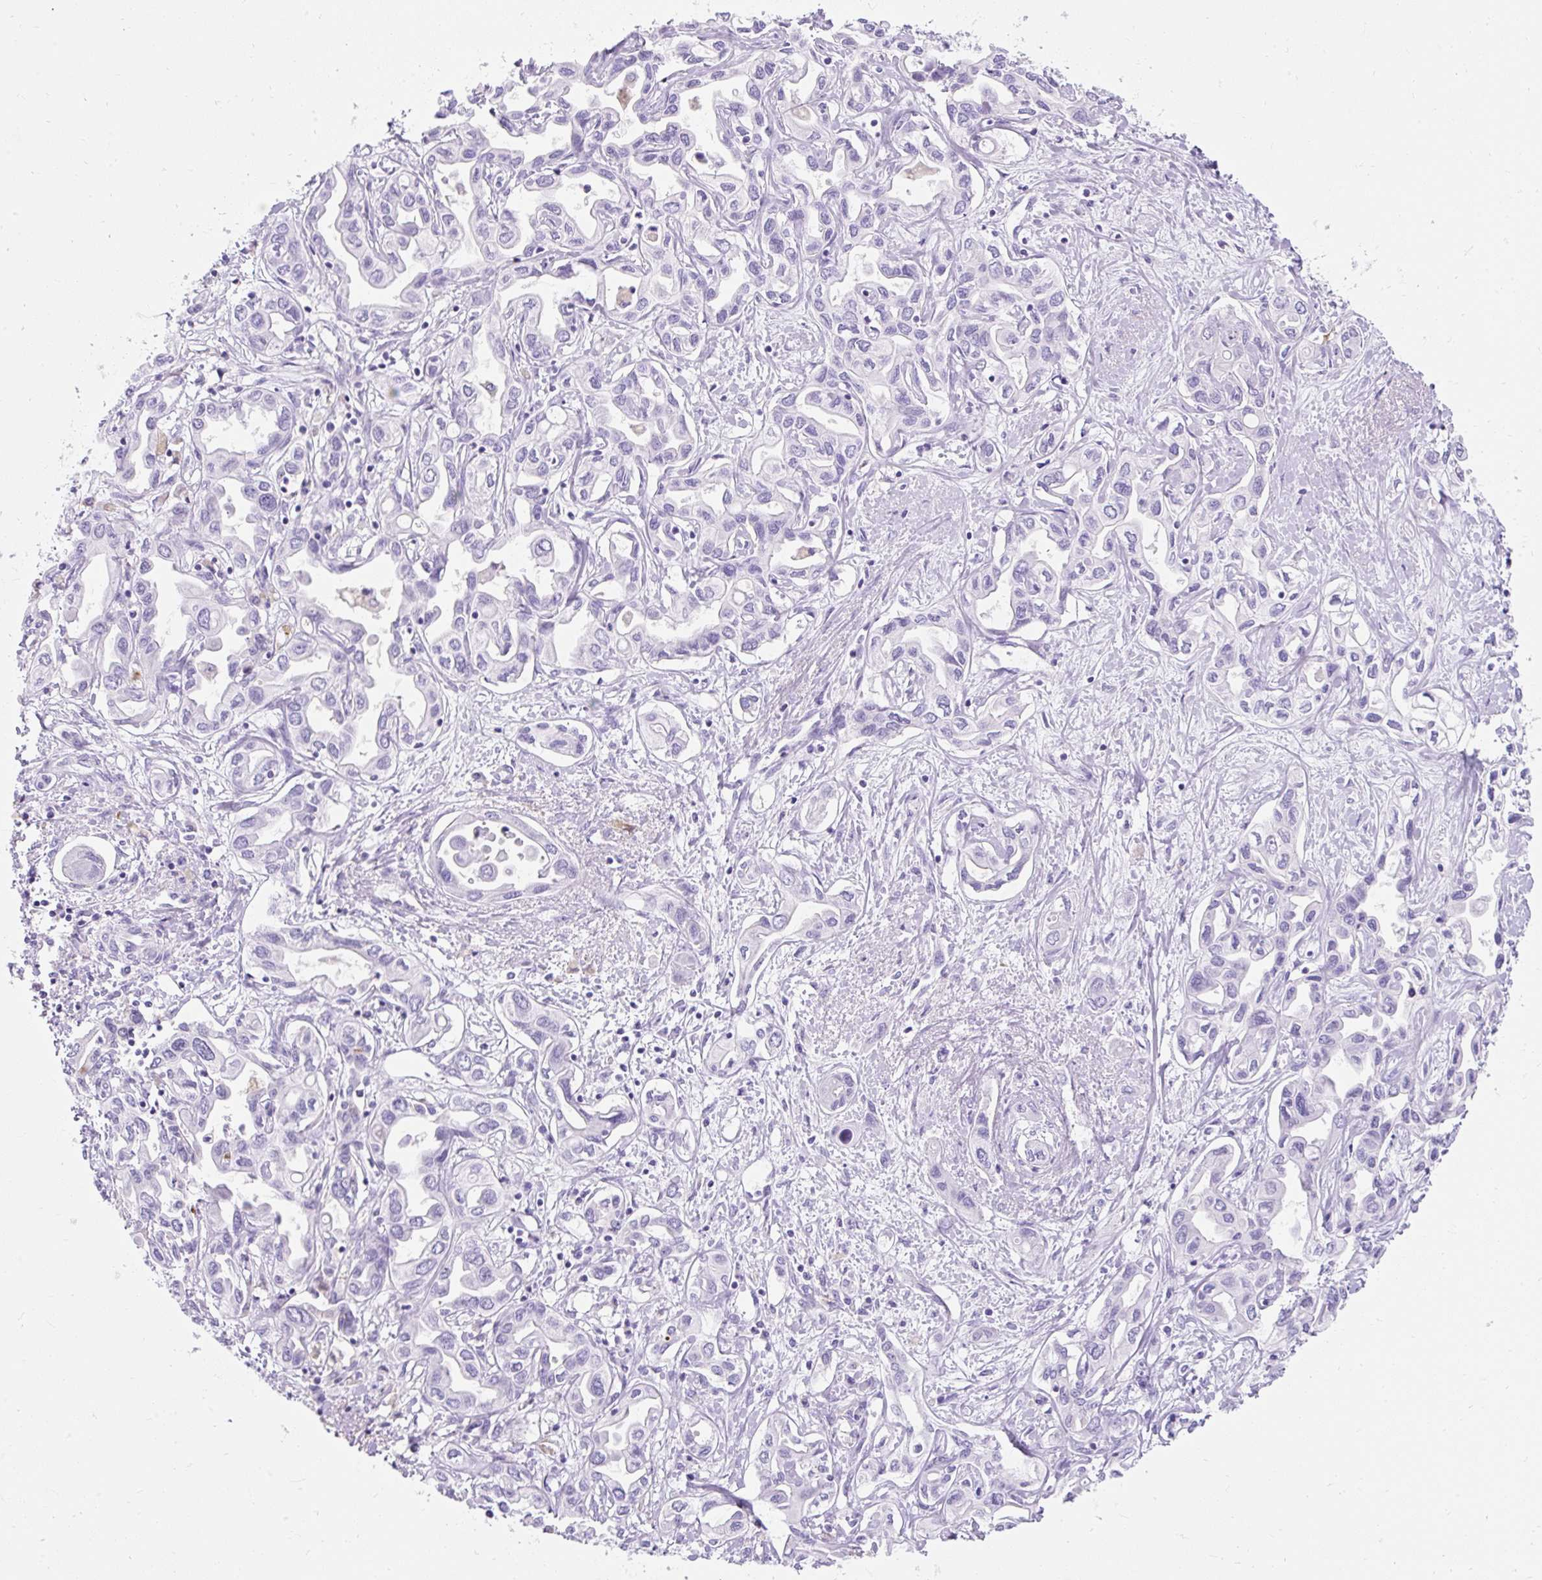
{"staining": {"intensity": "negative", "quantity": "none", "location": "none"}, "tissue": "liver cancer", "cell_type": "Tumor cells", "image_type": "cancer", "snomed": [{"axis": "morphology", "description": "Cholangiocarcinoma"}, {"axis": "topography", "description": "Liver"}], "caption": "Immunohistochemistry photomicrograph of liver cancer (cholangiocarcinoma) stained for a protein (brown), which displays no expression in tumor cells. The staining is performed using DAB brown chromogen with nuclei counter-stained in using hematoxylin.", "gene": "APOC4-APOC2", "patient": {"sex": "female", "age": 64}}